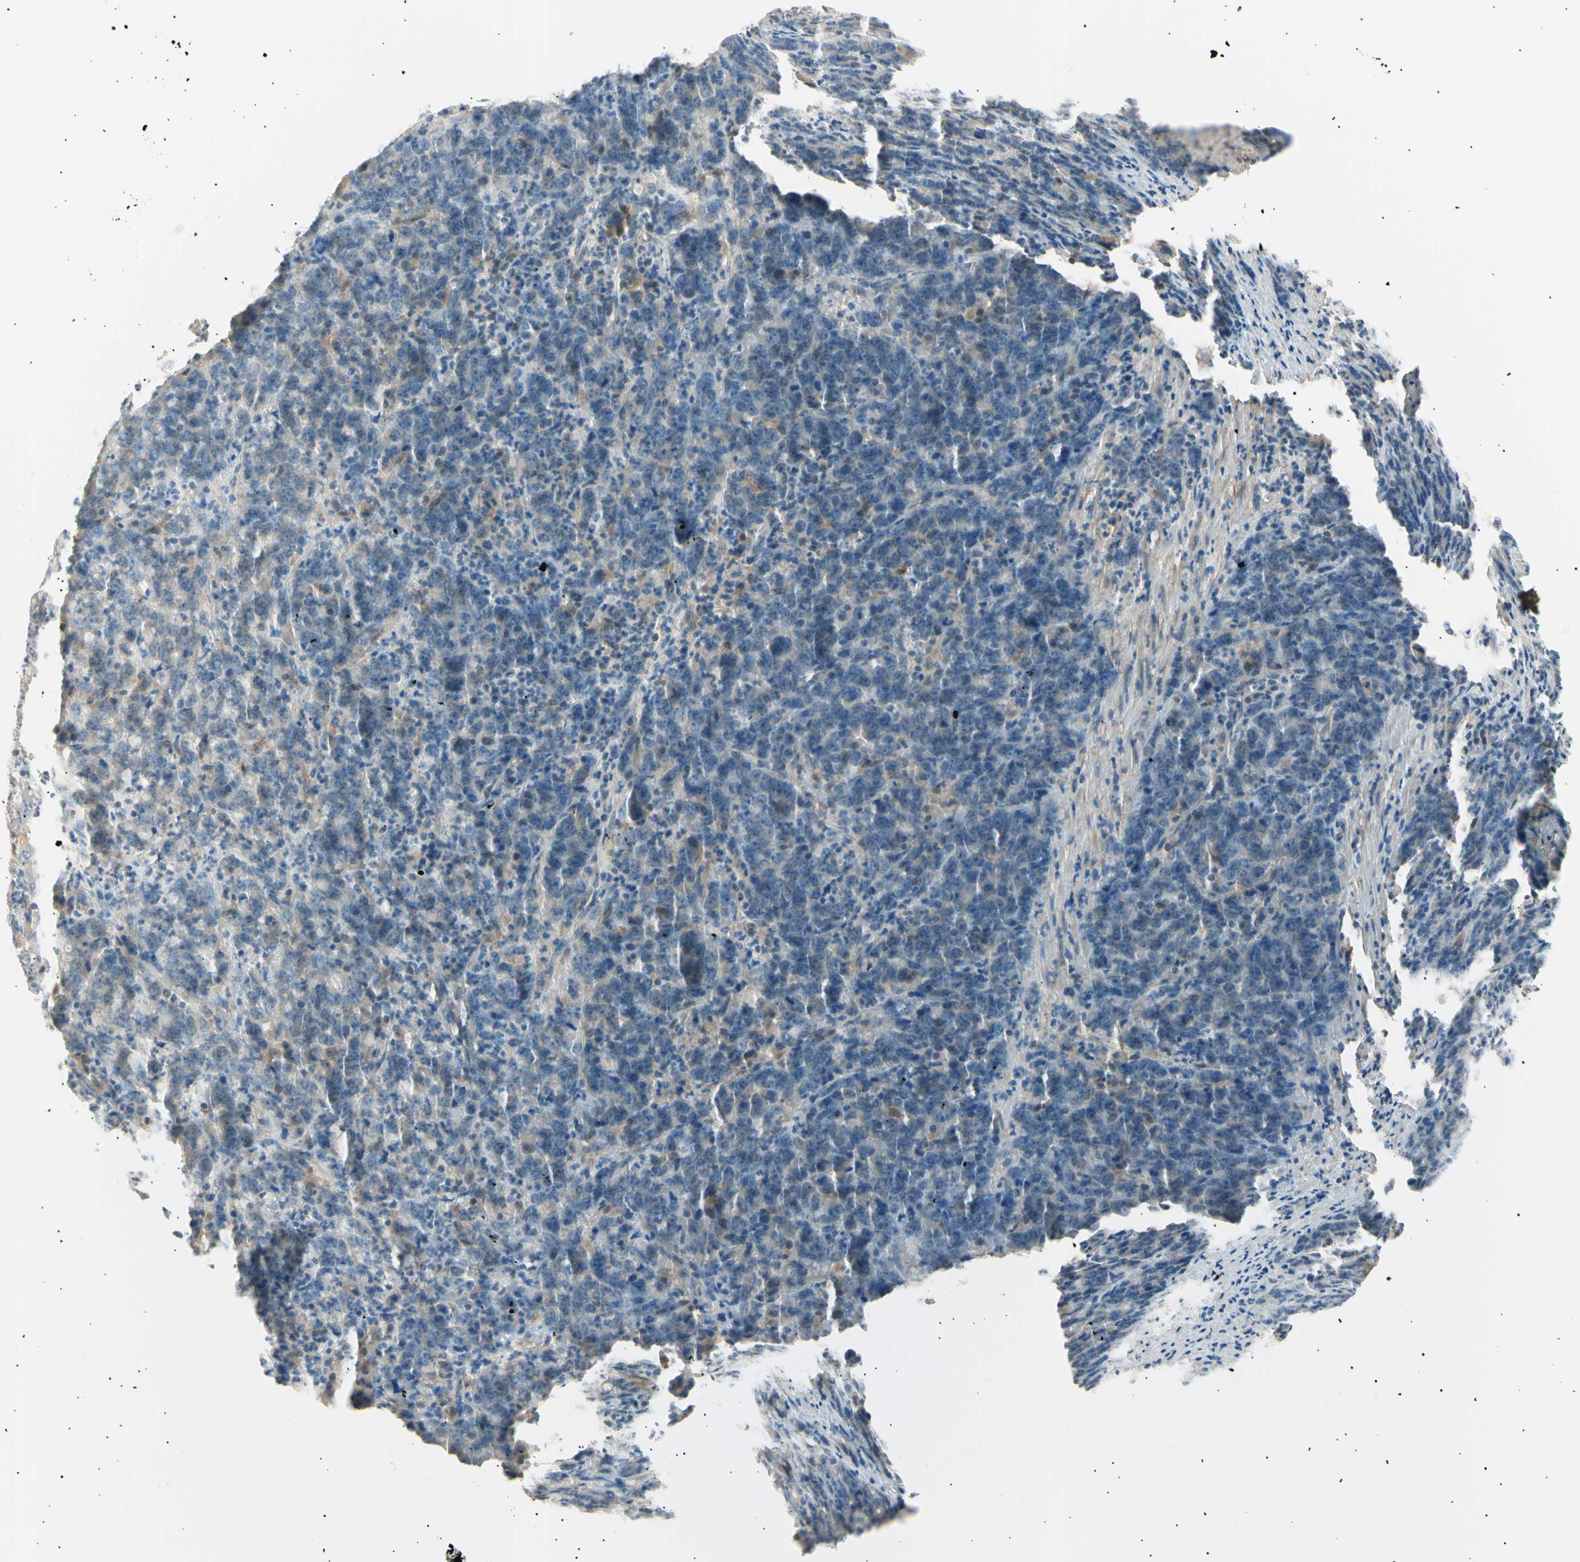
{"staining": {"intensity": "weak", "quantity": "<25%", "location": "cytoplasmic/membranous"}, "tissue": "stomach cancer", "cell_type": "Tumor cells", "image_type": "cancer", "snomed": [{"axis": "morphology", "description": "Adenocarcinoma, NOS"}, {"axis": "topography", "description": "Stomach, lower"}], "caption": "Immunohistochemistry (IHC) histopathology image of neoplastic tissue: stomach cancer (adenocarcinoma) stained with DAB exhibits no significant protein staining in tumor cells. Brightfield microscopy of IHC stained with DAB (3,3'-diaminobenzidine) (brown) and hematoxylin (blue), captured at high magnification.", "gene": "LHPP", "patient": {"sex": "female", "age": 71}}